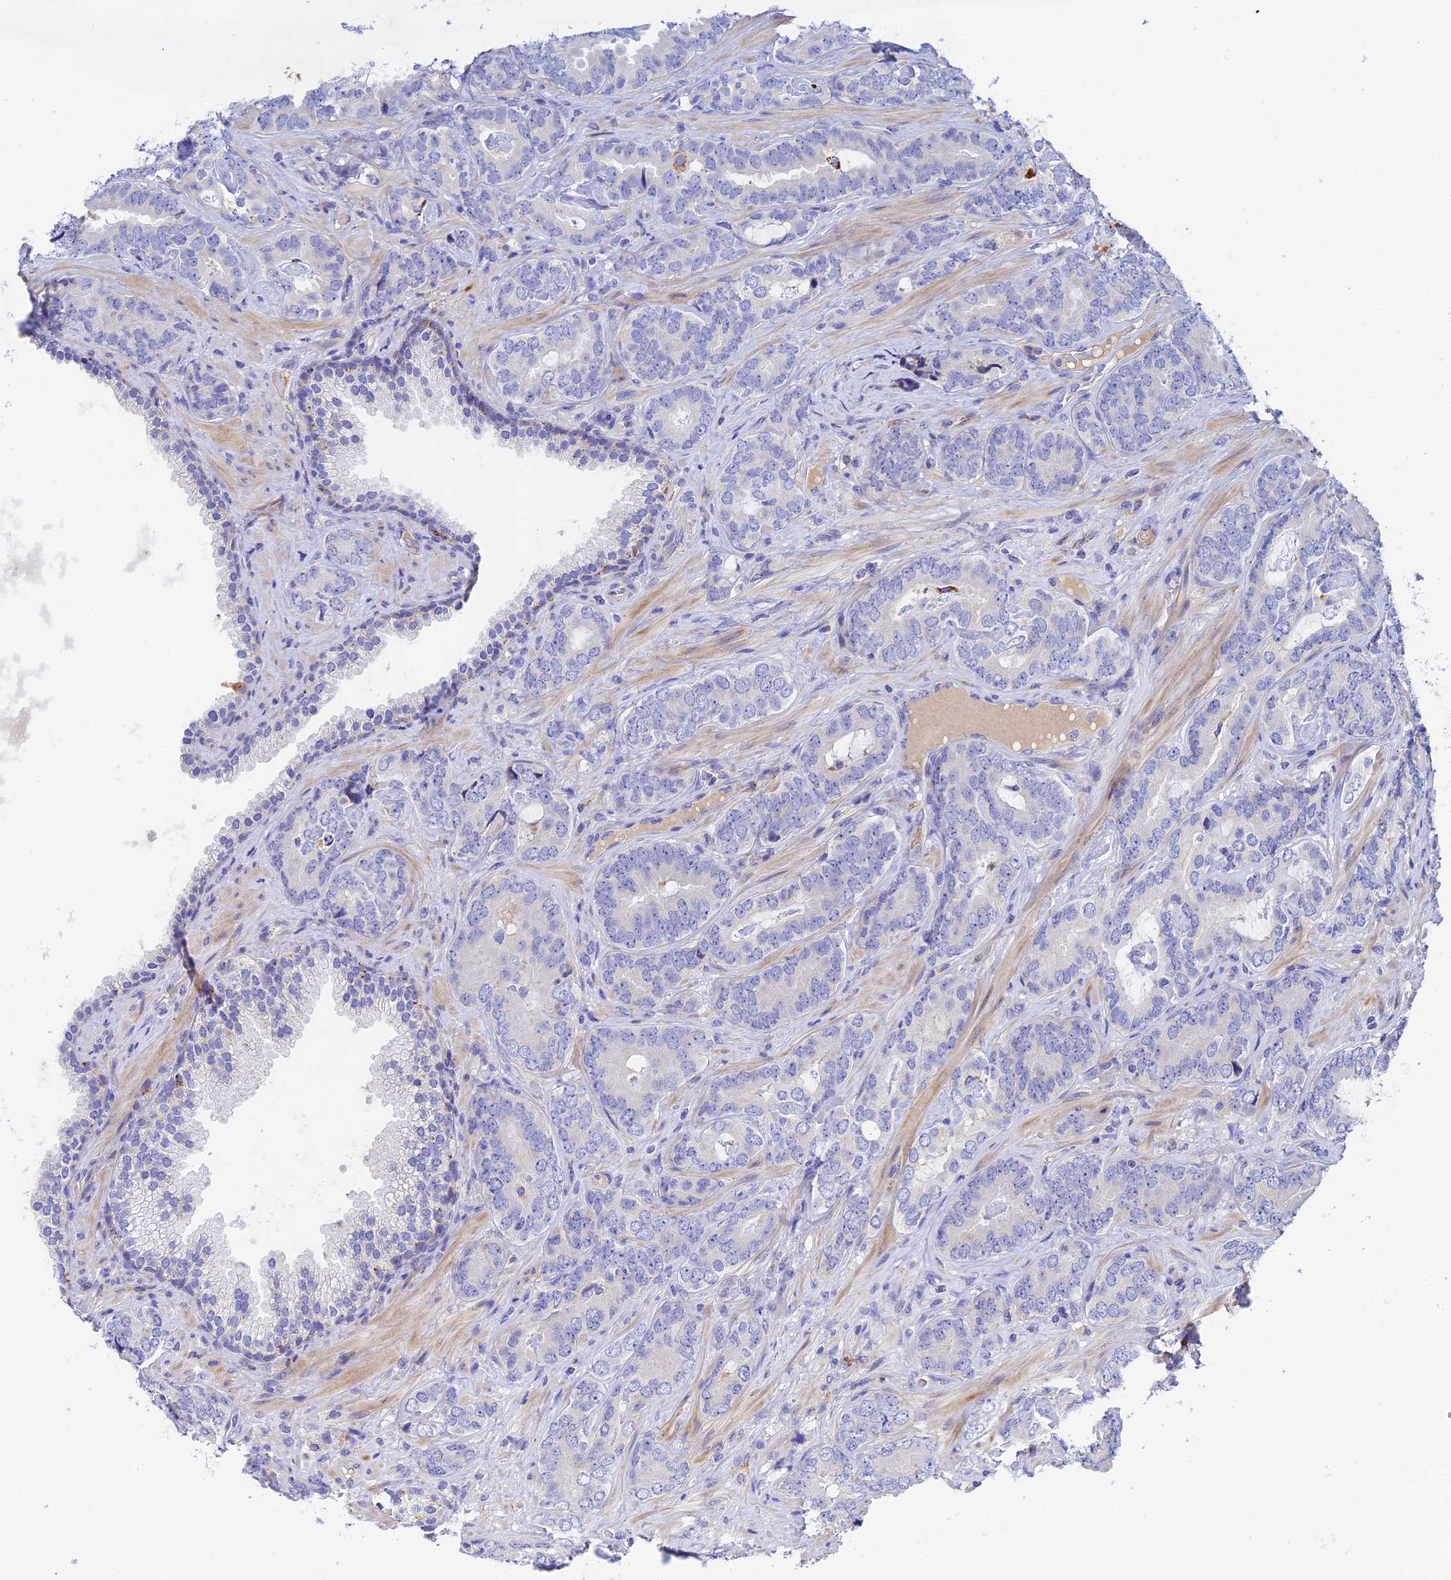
{"staining": {"intensity": "negative", "quantity": "none", "location": "none"}, "tissue": "prostate cancer", "cell_type": "Tumor cells", "image_type": "cancer", "snomed": [{"axis": "morphology", "description": "Adenocarcinoma, High grade"}, {"axis": "topography", "description": "Prostate"}], "caption": "A high-resolution histopathology image shows immunohistochemistry staining of high-grade adenocarcinoma (prostate), which exhibits no significant expression in tumor cells.", "gene": "RPGRIP1L", "patient": {"sex": "male", "age": 71}}